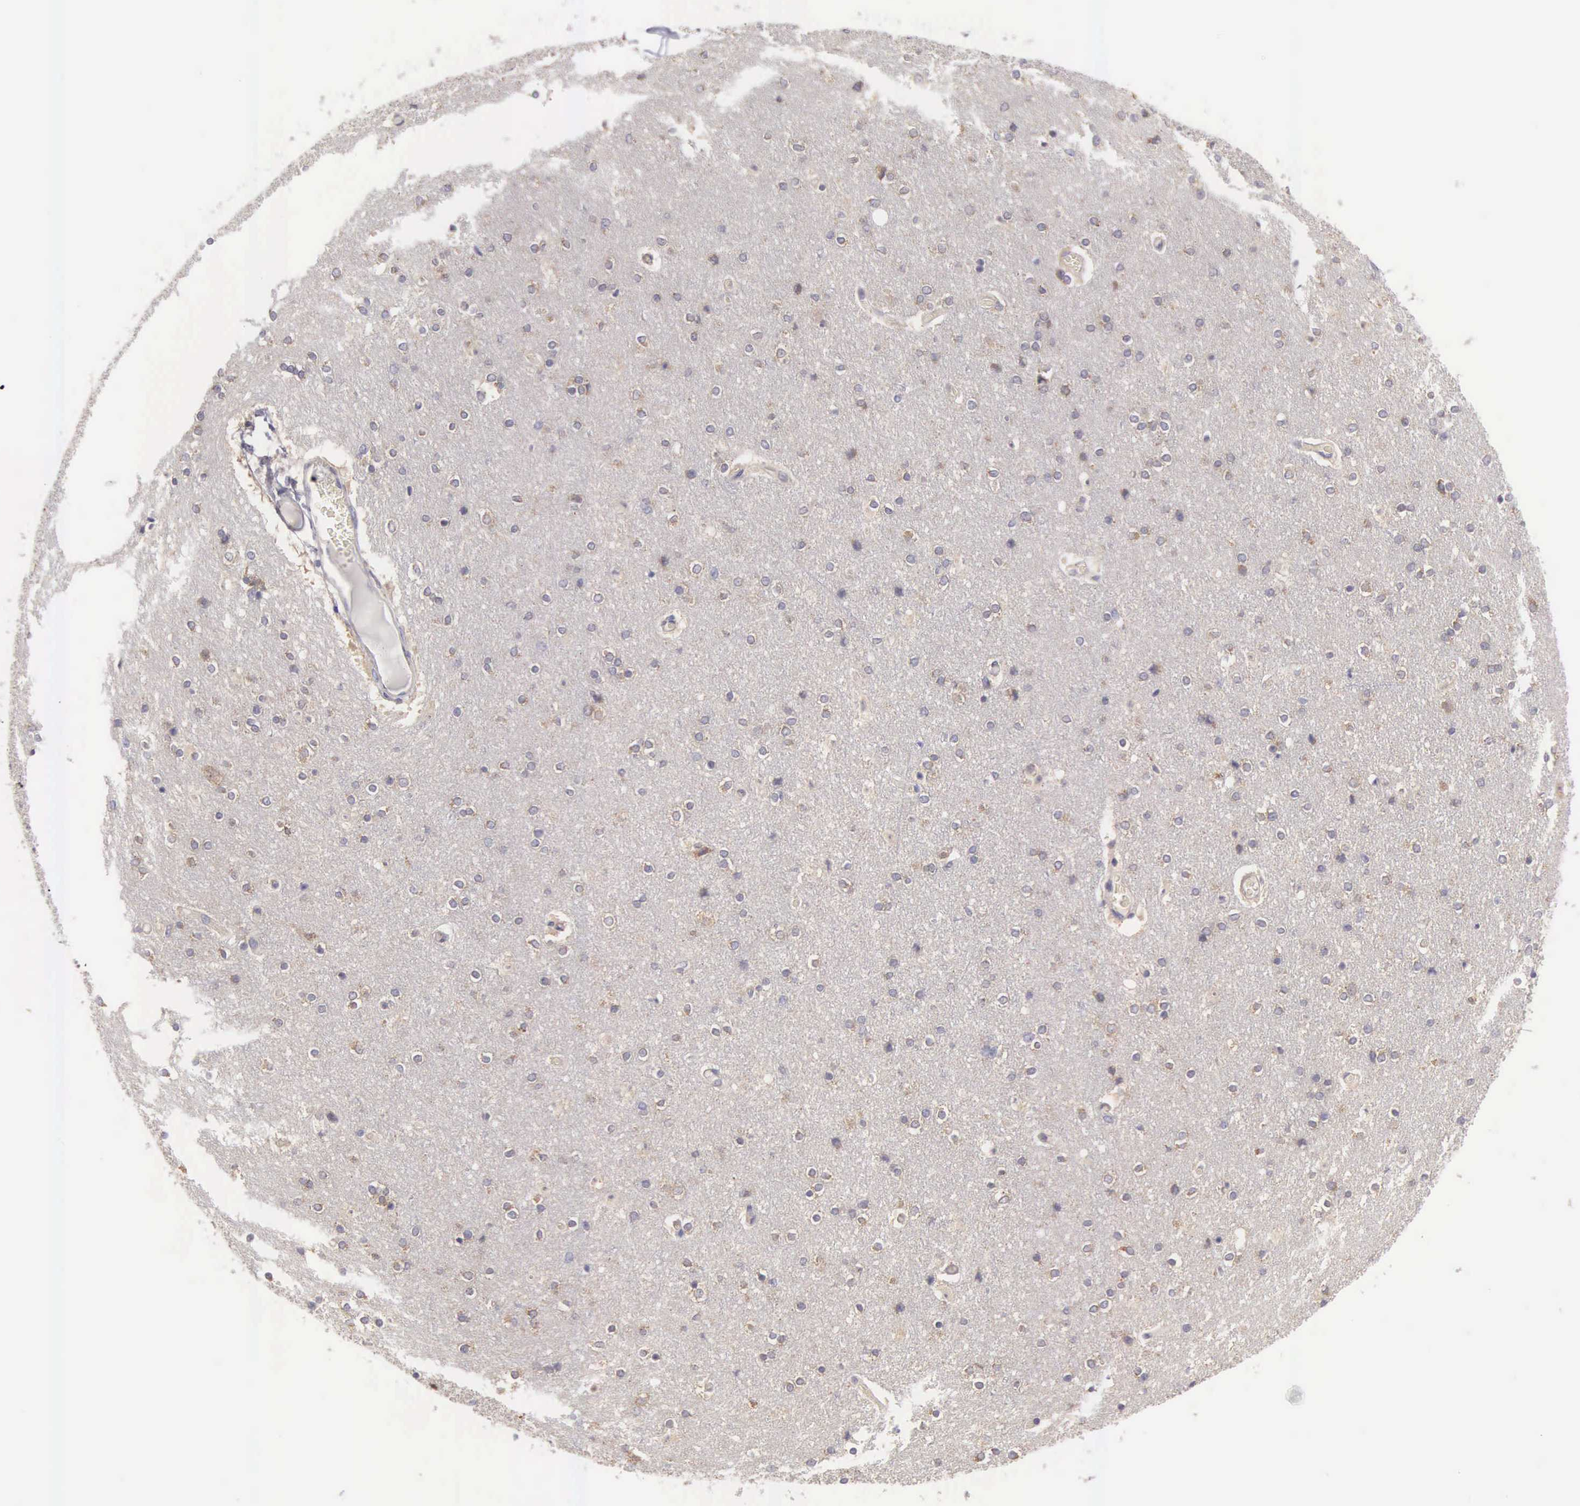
{"staining": {"intensity": "negative", "quantity": "none", "location": "none"}, "tissue": "cerebral cortex", "cell_type": "Endothelial cells", "image_type": "normal", "snomed": [{"axis": "morphology", "description": "Normal tissue, NOS"}, {"axis": "topography", "description": "Cerebral cortex"}], "caption": "Immunohistochemical staining of normal human cerebral cortex exhibits no significant staining in endothelial cells.", "gene": "TXLNG", "patient": {"sex": "female", "age": 54}}